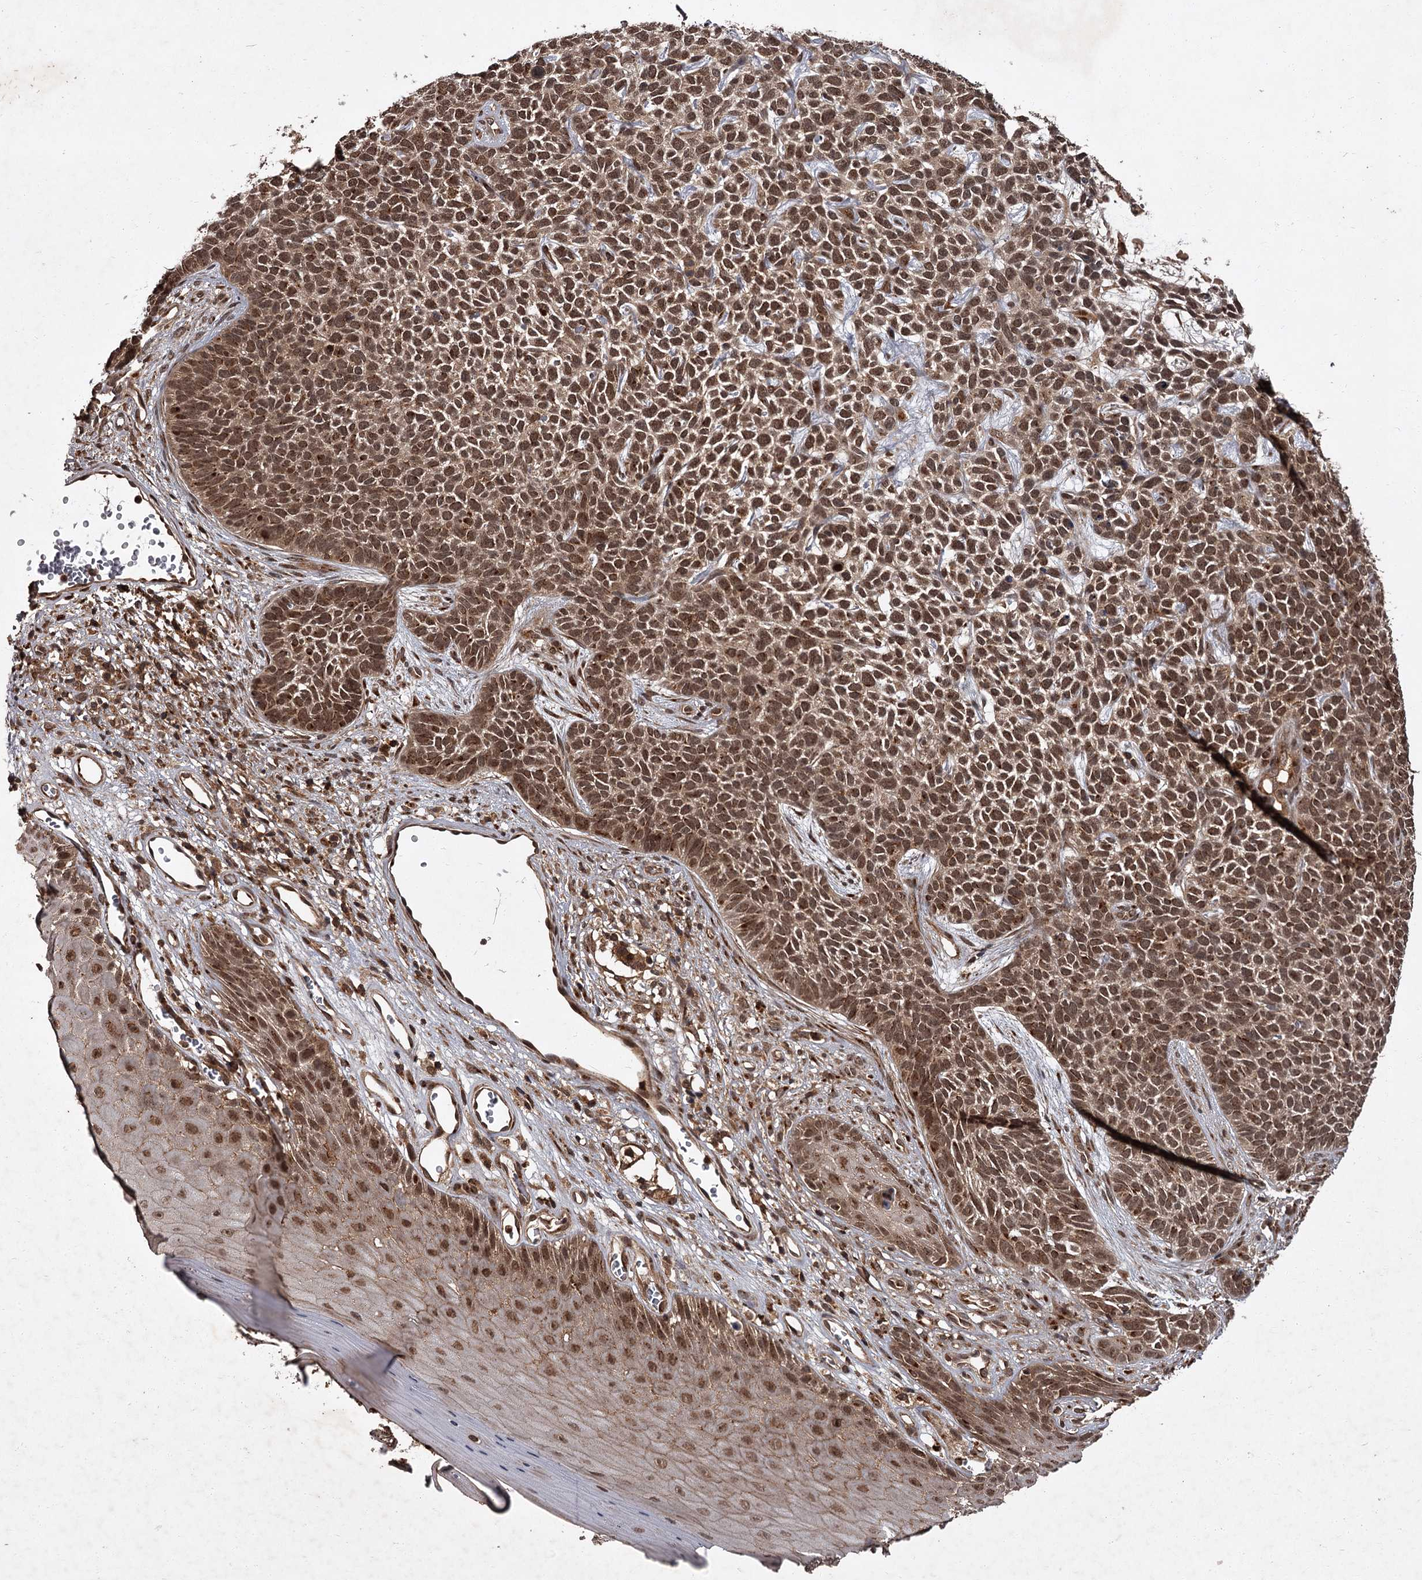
{"staining": {"intensity": "moderate", "quantity": ">75%", "location": "cytoplasmic/membranous,nuclear"}, "tissue": "skin cancer", "cell_type": "Tumor cells", "image_type": "cancer", "snomed": [{"axis": "morphology", "description": "Basal cell carcinoma"}, {"axis": "topography", "description": "Skin"}], "caption": "Skin cancer (basal cell carcinoma) was stained to show a protein in brown. There is medium levels of moderate cytoplasmic/membranous and nuclear positivity in approximately >75% of tumor cells.", "gene": "TBC1D23", "patient": {"sex": "female", "age": 84}}